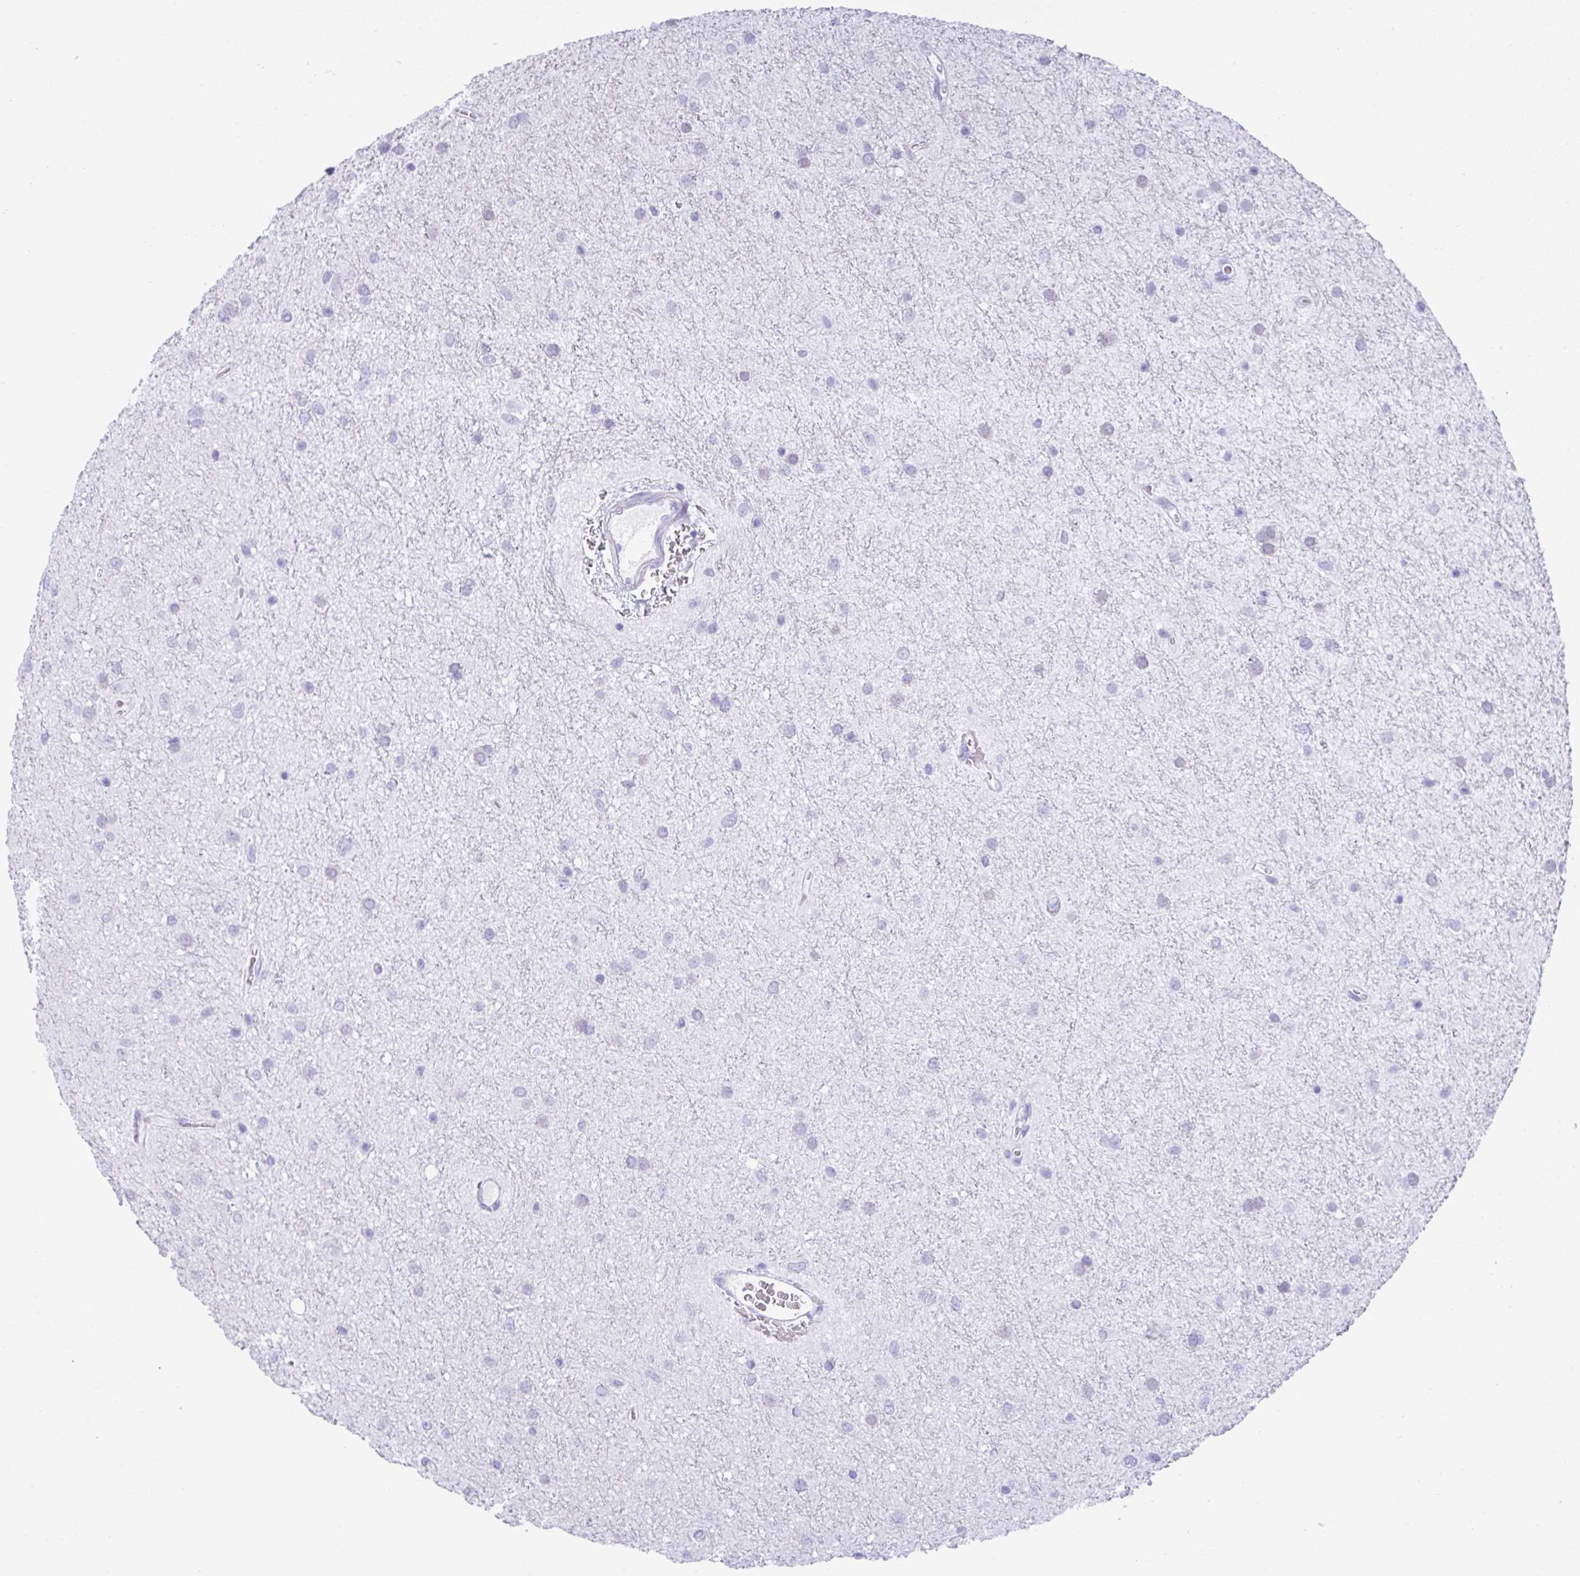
{"staining": {"intensity": "negative", "quantity": "none", "location": "none"}, "tissue": "glioma", "cell_type": "Tumor cells", "image_type": "cancer", "snomed": [{"axis": "morphology", "description": "Glioma, malignant, Low grade"}, {"axis": "topography", "description": "Cerebellum"}], "caption": "IHC of human malignant low-grade glioma reveals no staining in tumor cells.", "gene": "PSCA", "patient": {"sex": "female", "age": 5}}